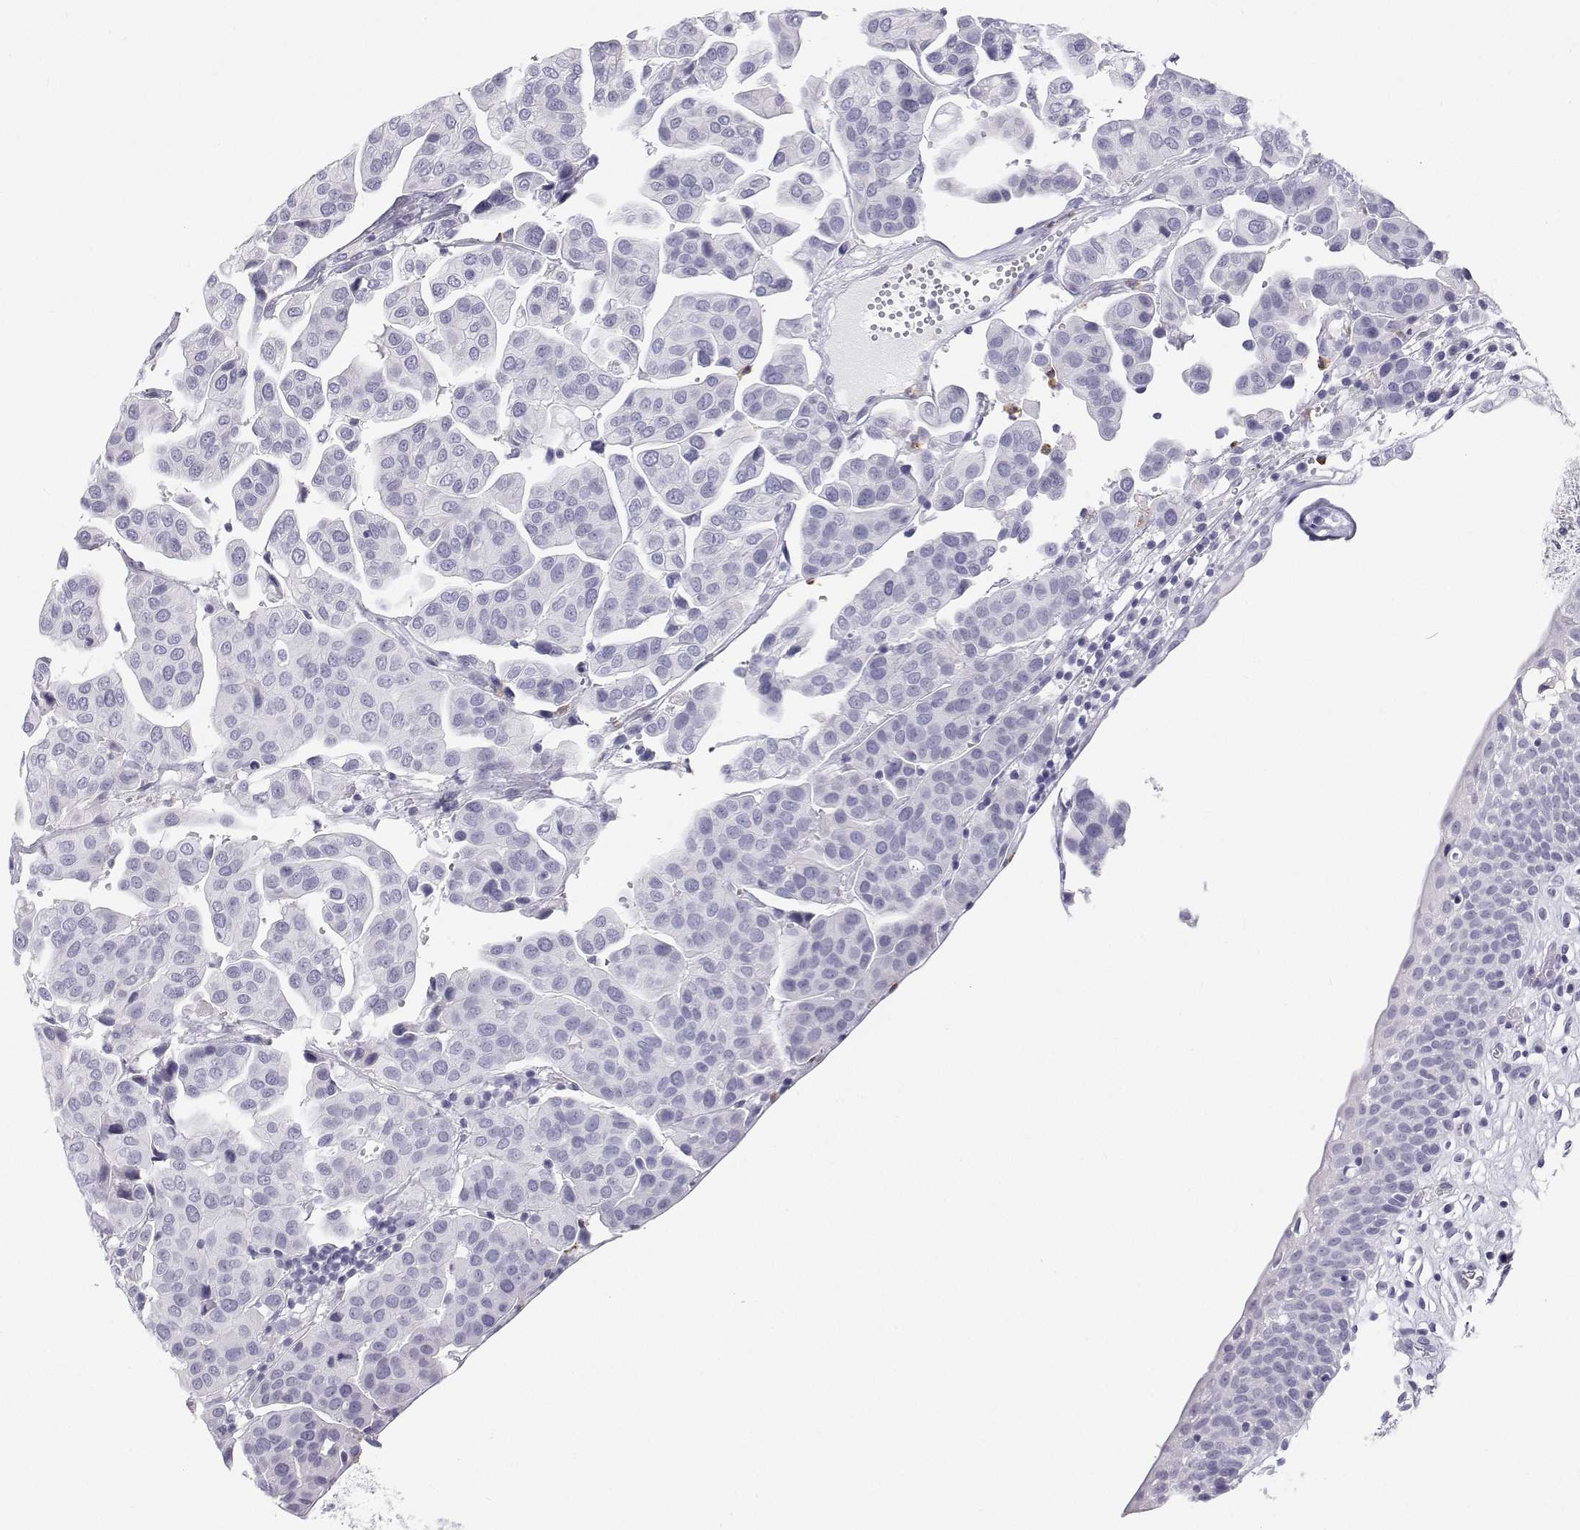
{"staining": {"intensity": "negative", "quantity": "none", "location": "none"}, "tissue": "renal cancer", "cell_type": "Tumor cells", "image_type": "cancer", "snomed": [{"axis": "morphology", "description": "Adenocarcinoma, NOS"}, {"axis": "topography", "description": "Urinary bladder"}], "caption": "The image displays no significant positivity in tumor cells of adenocarcinoma (renal).", "gene": "SFTPB", "patient": {"sex": "male", "age": 61}}